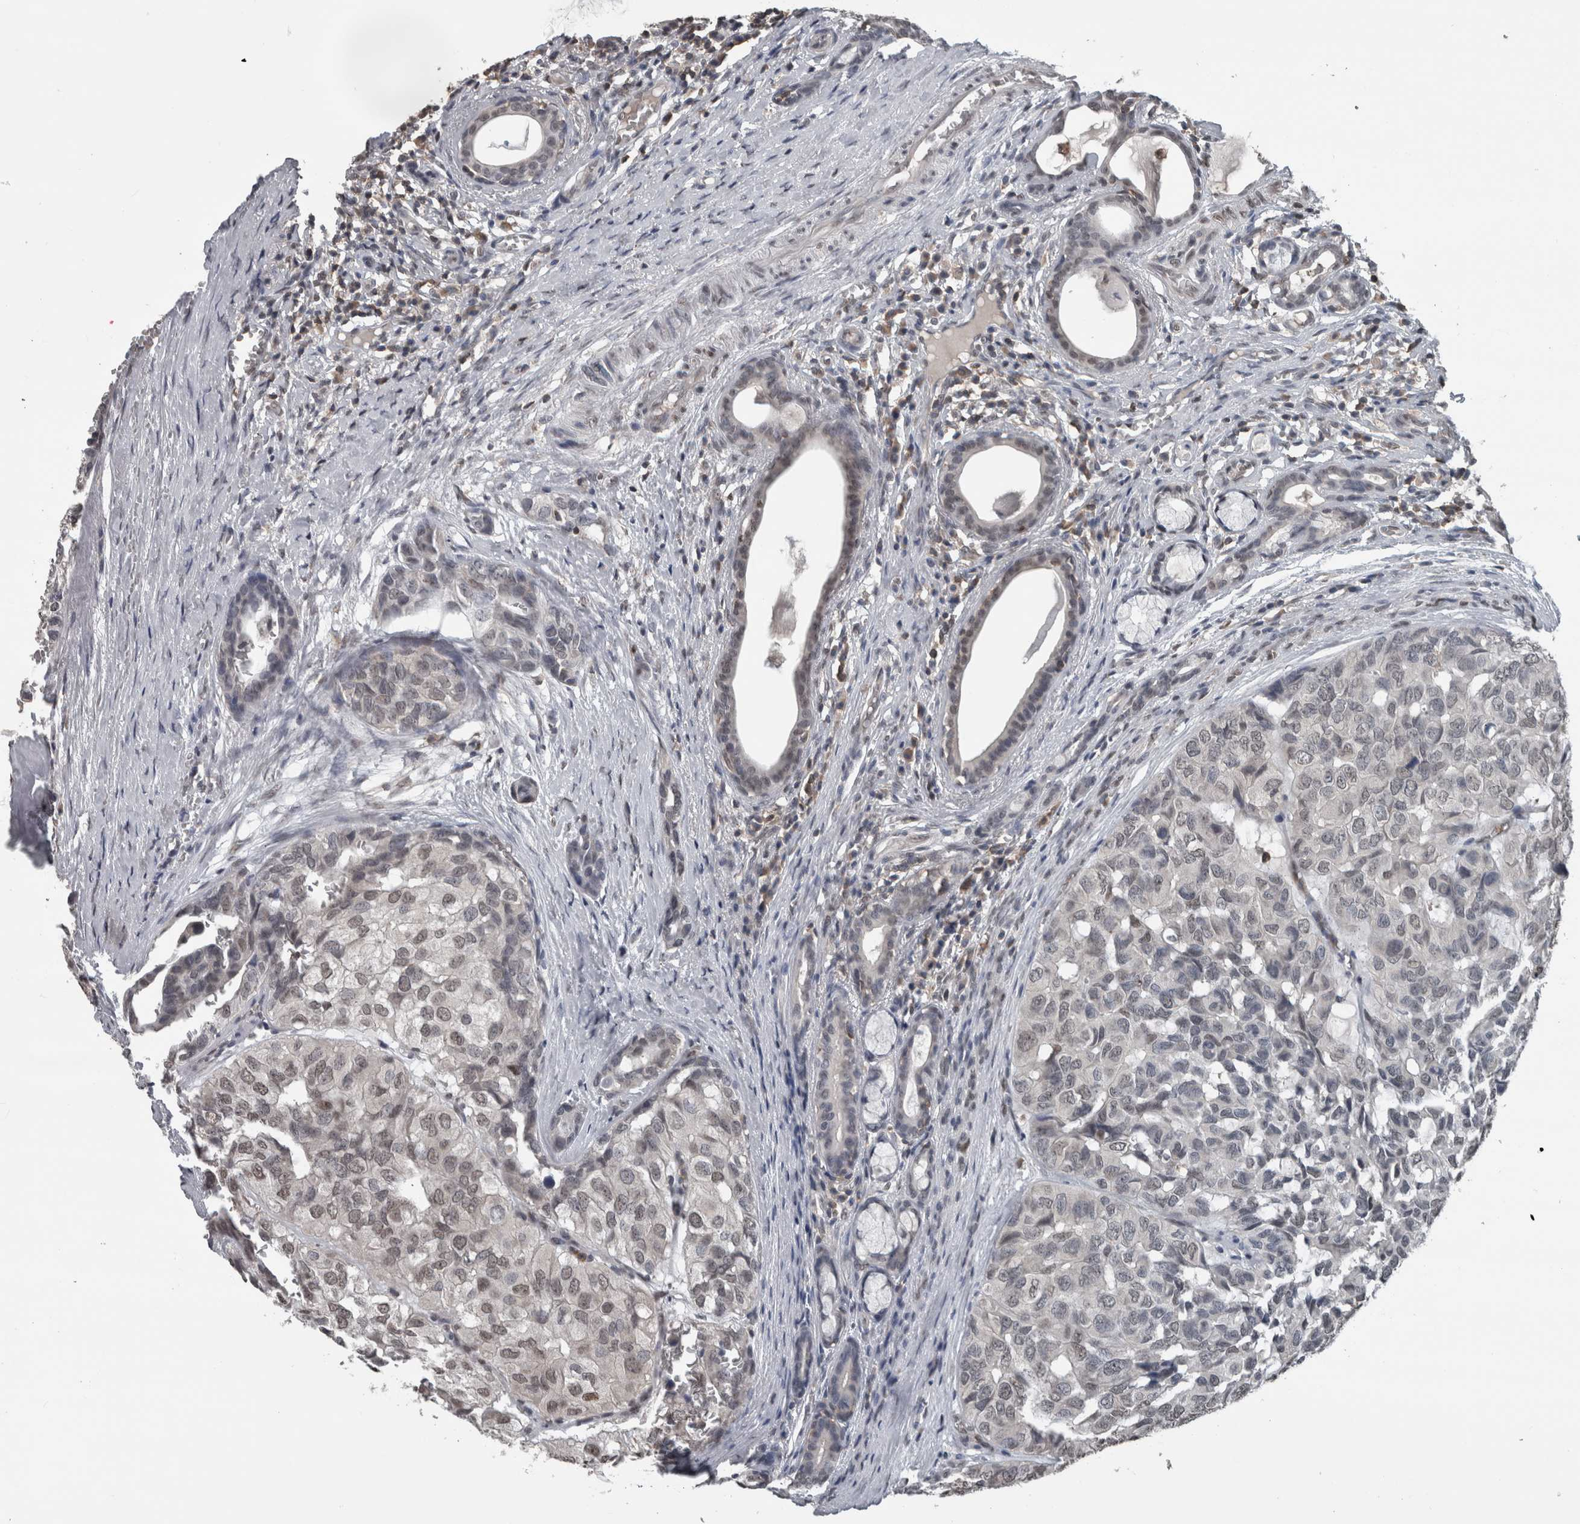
{"staining": {"intensity": "weak", "quantity": "<25%", "location": "nuclear"}, "tissue": "head and neck cancer", "cell_type": "Tumor cells", "image_type": "cancer", "snomed": [{"axis": "morphology", "description": "Adenocarcinoma, NOS"}, {"axis": "topography", "description": "Salivary gland, NOS"}, {"axis": "topography", "description": "Head-Neck"}], "caption": "This photomicrograph is of head and neck adenocarcinoma stained with immunohistochemistry to label a protein in brown with the nuclei are counter-stained blue. There is no expression in tumor cells.", "gene": "MAFF", "patient": {"sex": "female", "age": 76}}